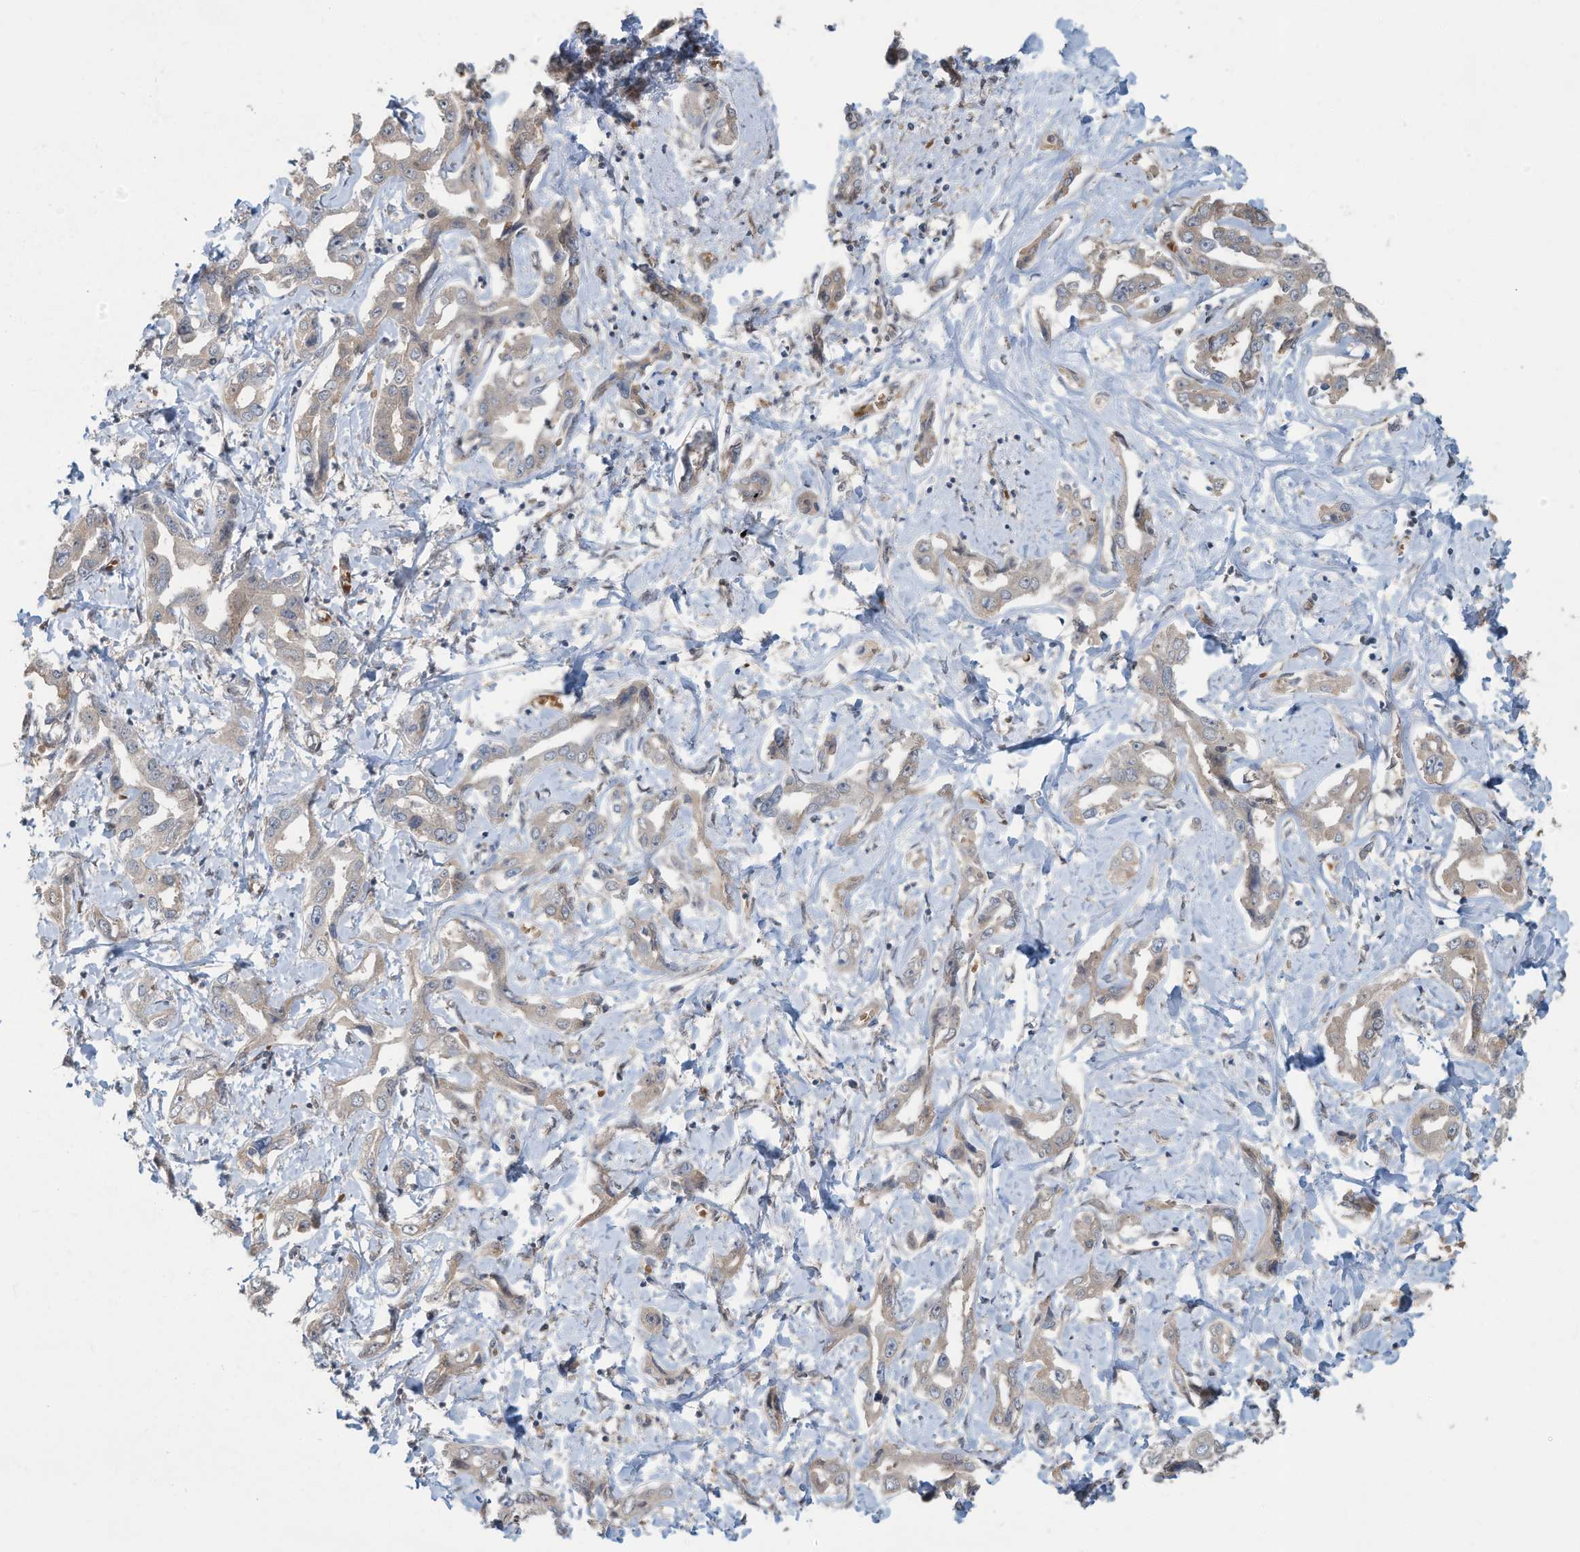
{"staining": {"intensity": "weak", "quantity": "<25%", "location": "cytoplasmic/membranous"}, "tissue": "liver cancer", "cell_type": "Tumor cells", "image_type": "cancer", "snomed": [{"axis": "morphology", "description": "Cholangiocarcinoma"}, {"axis": "topography", "description": "Liver"}], "caption": "A high-resolution histopathology image shows immunohistochemistry staining of liver cancer, which shows no significant positivity in tumor cells.", "gene": "ERI2", "patient": {"sex": "male", "age": 59}}